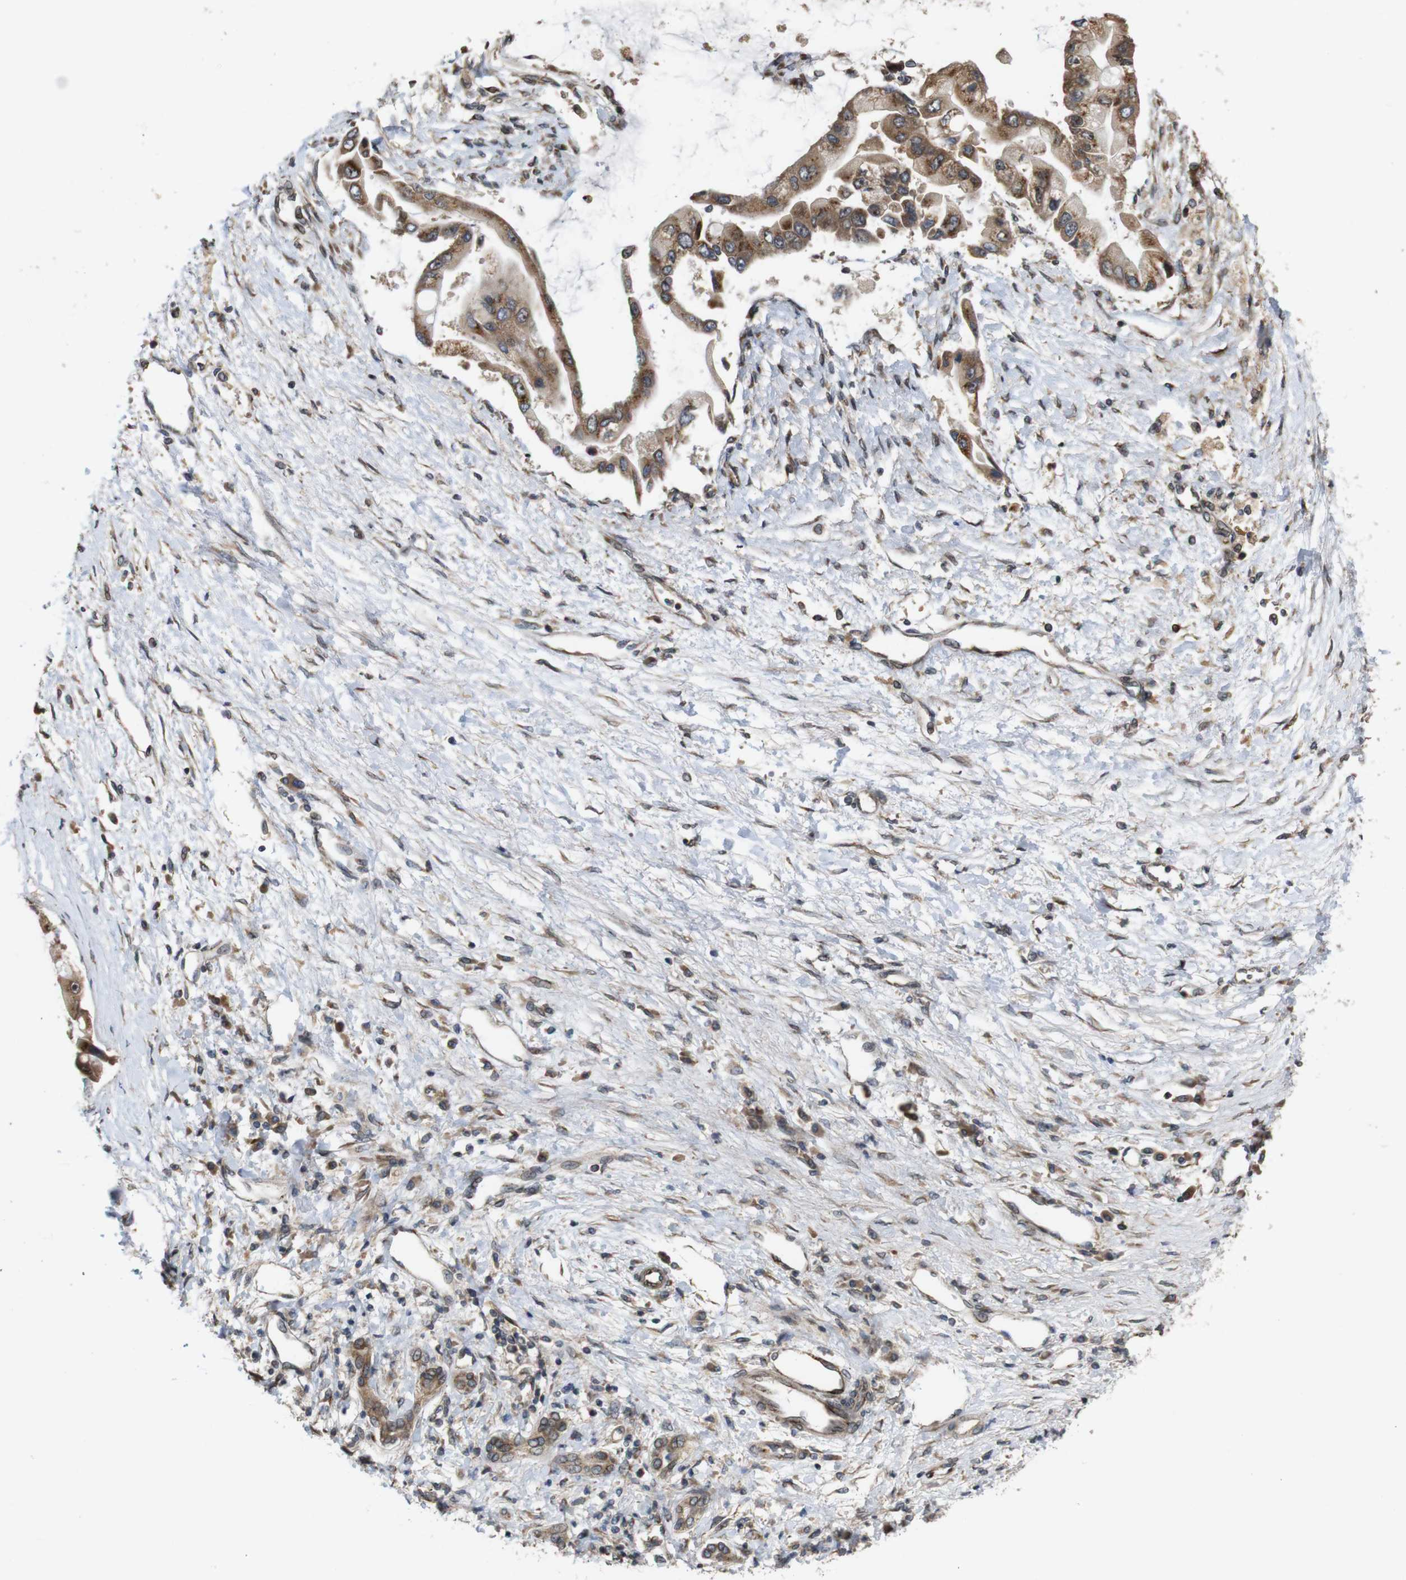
{"staining": {"intensity": "moderate", "quantity": ">75%", "location": "cytoplasmic/membranous"}, "tissue": "liver cancer", "cell_type": "Tumor cells", "image_type": "cancer", "snomed": [{"axis": "morphology", "description": "Cholangiocarcinoma"}, {"axis": "topography", "description": "Liver"}], "caption": "This is a micrograph of immunohistochemistry (IHC) staining of liver cancer, which shows moderate staining in the cytoplasmic/membranous of tumor cells.", "gene": "EFCAB14", "patient": {"sex": "male", "age": 50}}